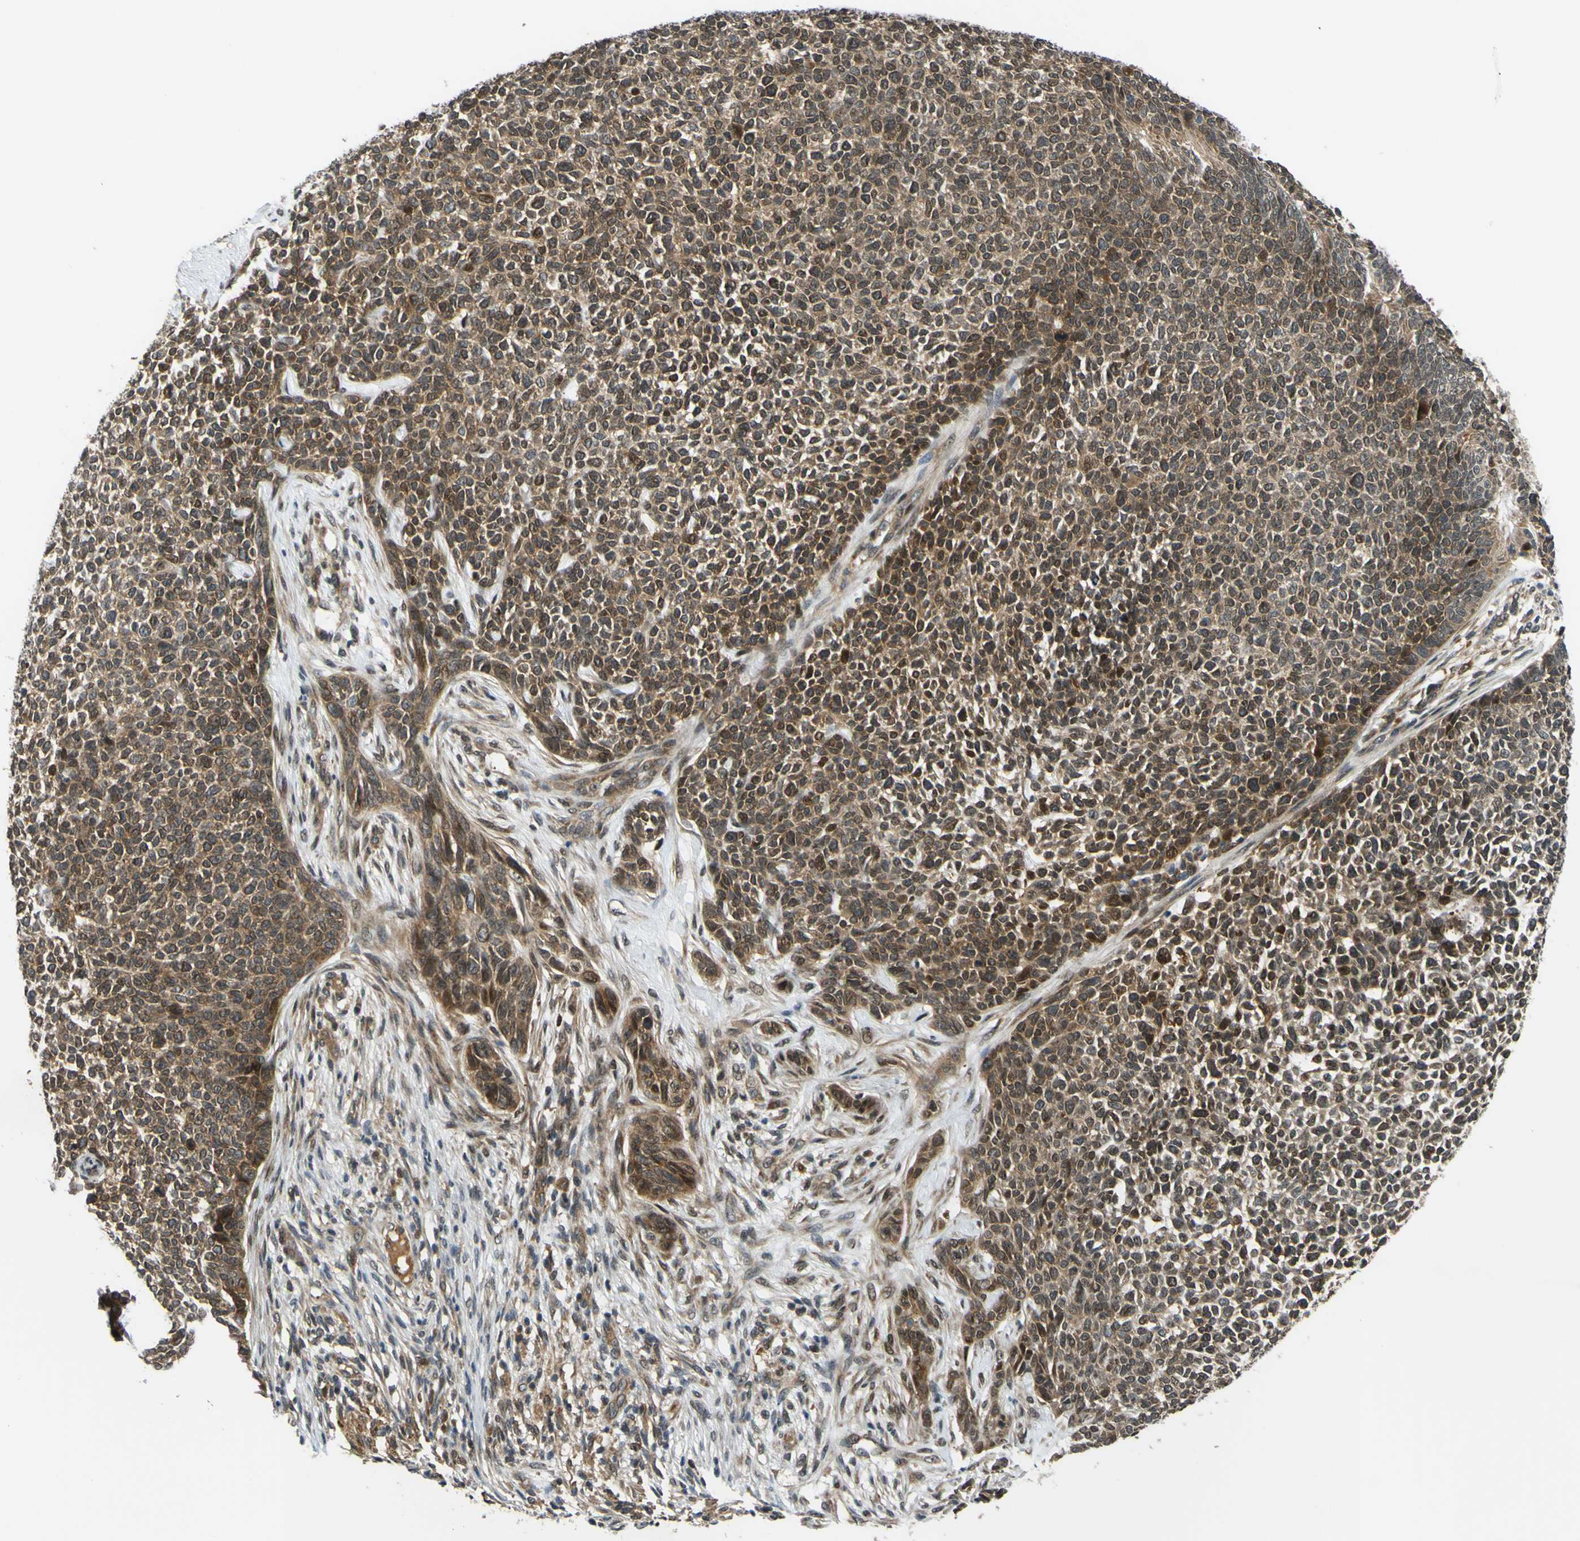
{"staining": {"intensity": "moderate", "quantity": ">75%", "location": "cytoplasmic/membranous,nuclear"}, "tissue": "skin cancer", "cell_type": "Tumor cells", "image_type": "cancer", "snomed": [{"axis": "morphology", "description": "Basal cell carcinoma"}, {"axis": "topography", "description": "Skin"}], "caption": "Brown immunohistochemical staining in basal cell carcinoma (skin) demonstrates moderate cytoplasmic/membranous and nuclear positivity in approximately >75% of tumor cells.", "gene": "ABCC8", "patient": {"sex": "female", "age": 84}}